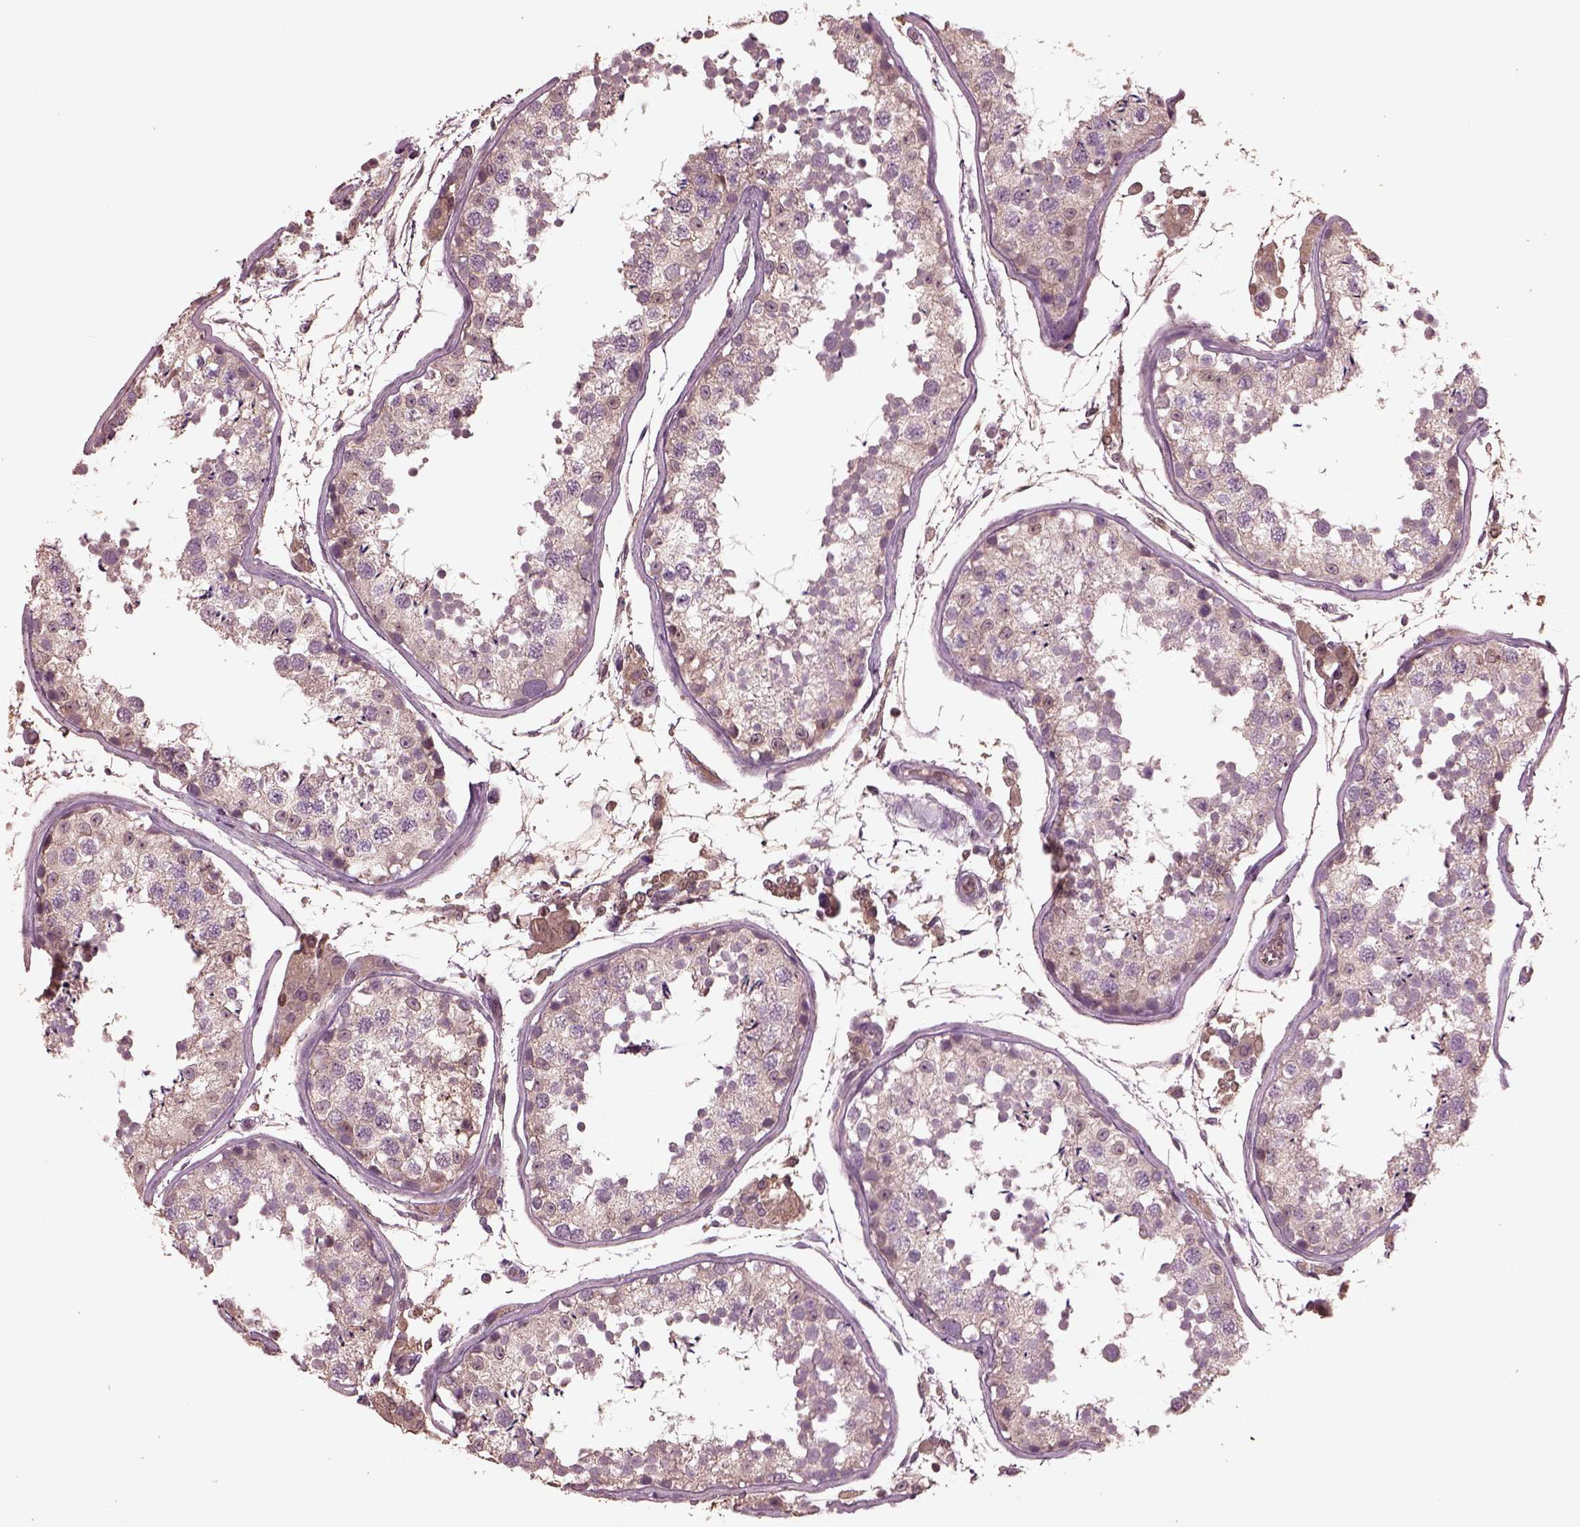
{"staining": {"intensity": "negative", "quantity": "none", "location": "none"}, "tissue": "testis", "cell_type": "Cells in seminiferous ducts", "image_type": "normal", "snomed": [{"axis": "morphology", "description": "Normal tissue, NOS"}, {"axis": "topography", "description": "Testis"}], "caption": "The immunohistochemistry (IHC) image has no significant expression in cells in seminiferous ducts of testis.", "gene": "PTX4", "patient": {"sex": "male", "age": 29}}